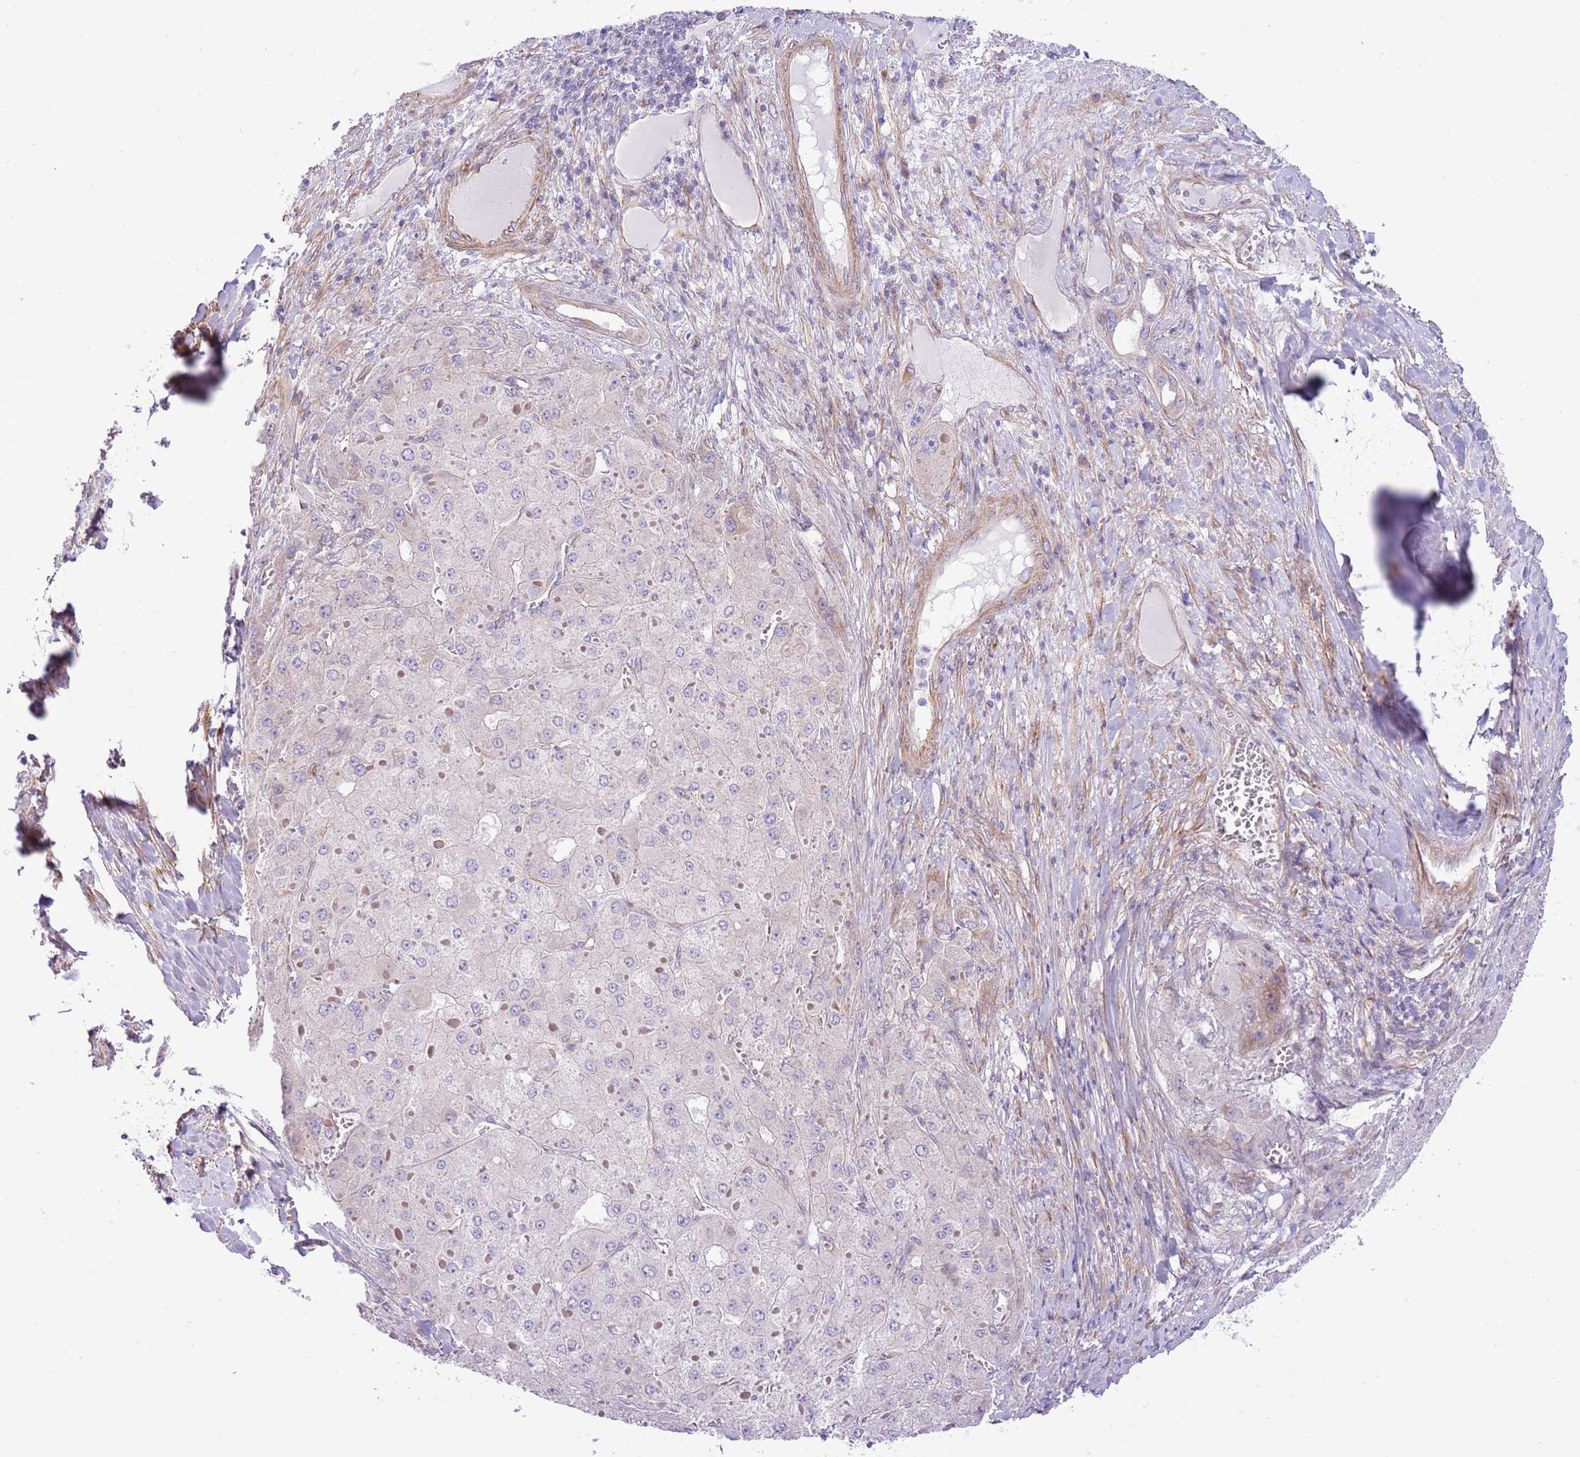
{"staining": {"intensity": "negative", "quantity": "none", "location": "none"}, "tissue": "liver cancer", "cell_type": "Tumor cells", "image_type": "cancer", "snomed": [{"axis": "morphology", "description": "Carcinoma, Hepatocellular, NOS"}, {"axis": "topography", "description": "Liver"}], "caption": "DAB immunohistochemical staining of liver cancer exhibits no significant expression in tumor cells.", "gene": "ZC4H2", "patient": {"sex": "female", "age": 73}}